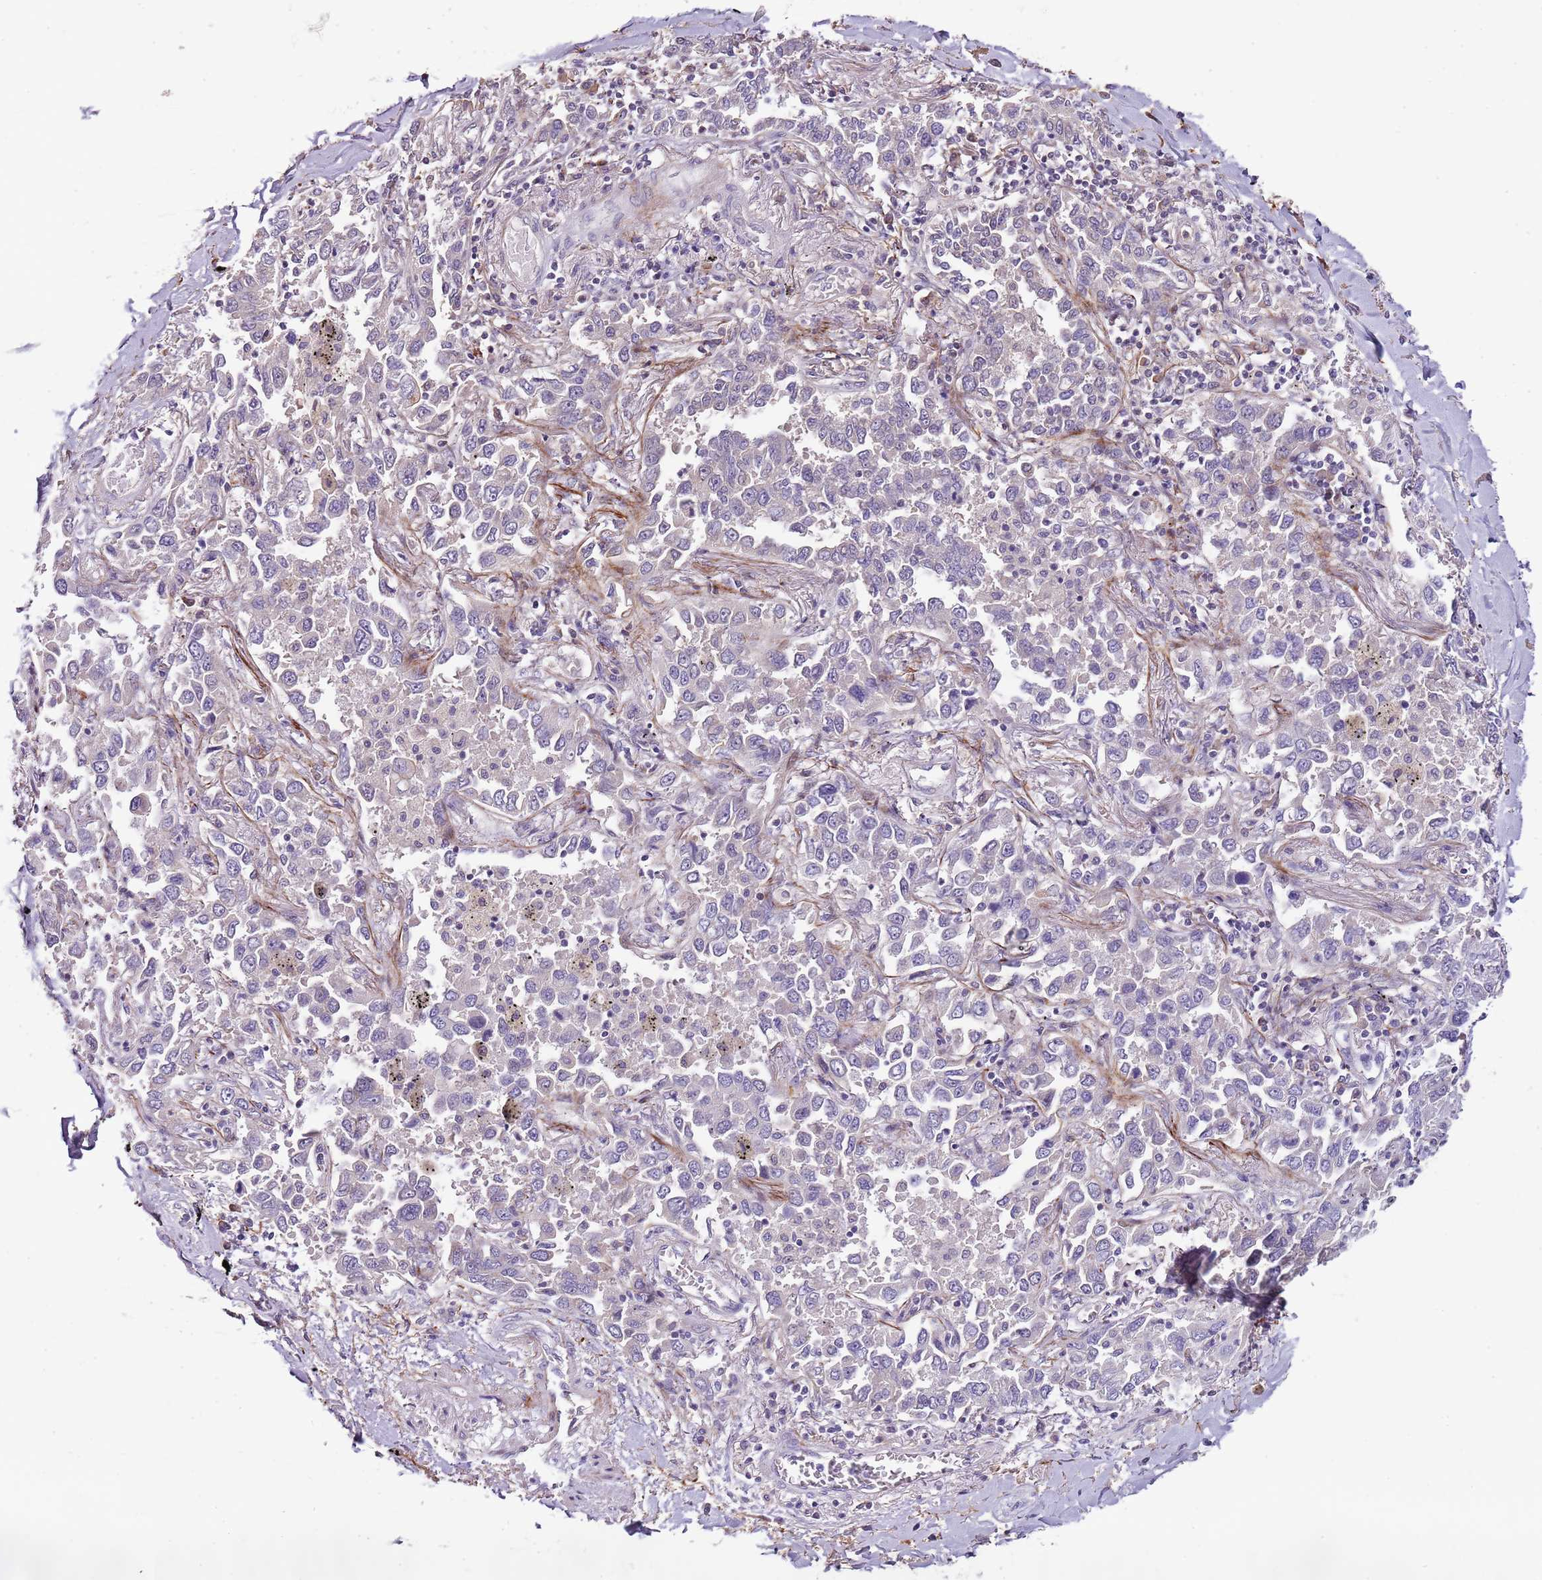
{"staining": {"intensity": "negative", "quantity": "none", "location": "none"}, "tissue": "lung cancer", "cell_type": "Tumor cells", "image_type": "cancer", "snomed": [{"axis": "morphology", "description": "Adenocarcinoma, NOS"}, {"axis": "topography", "description": "Lung"}], "caption": "There is no significant positivity in tumor cells of lung cancer.", "gene": "NKX2-3", "patient": {"sex": "male", "age": 67}}